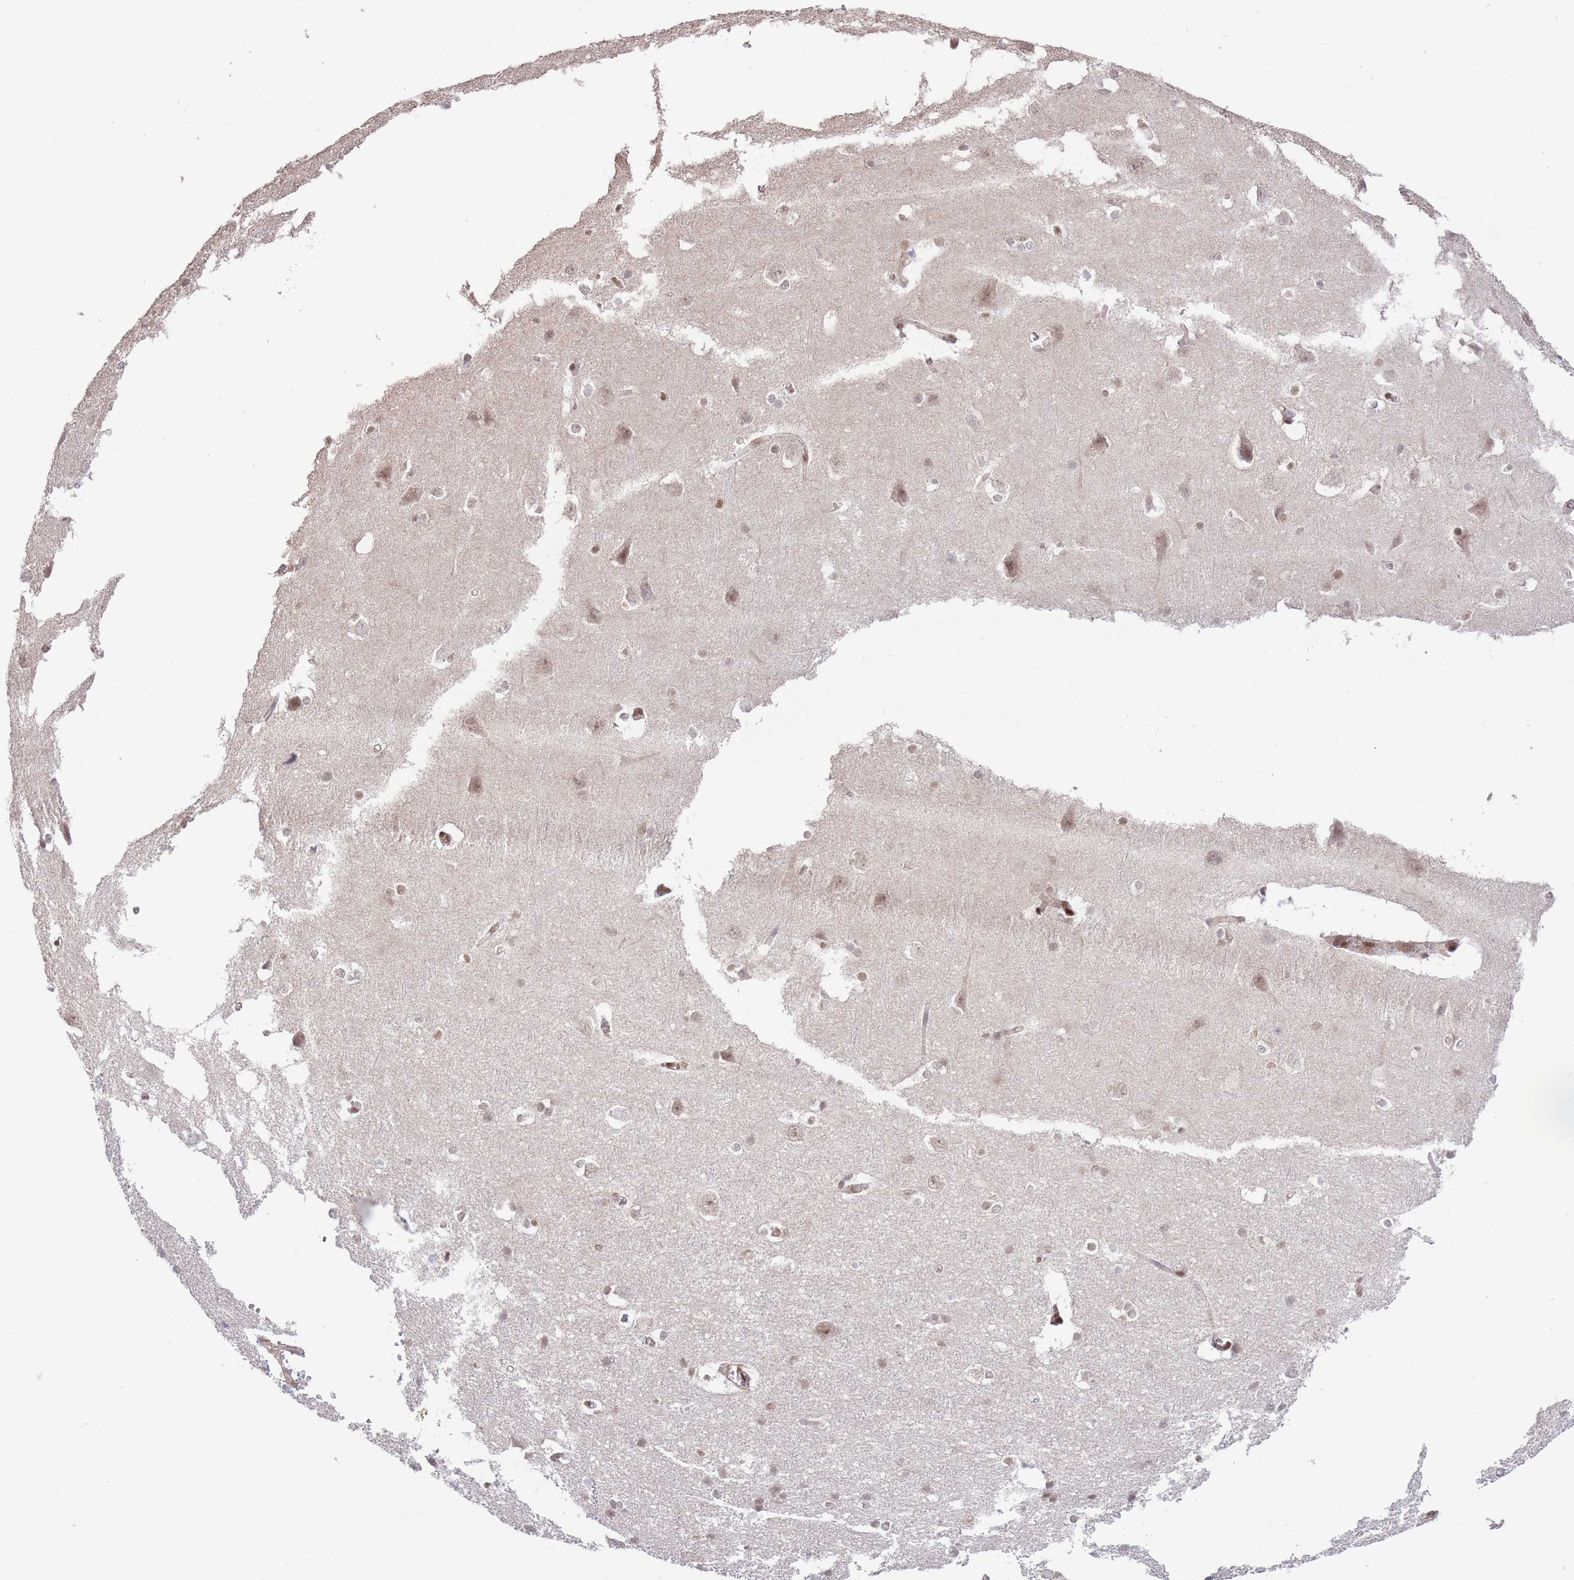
{"staining": {"intensity": "weak", "quantity": ">75%", "location": "nuclear"}, "tissue": "cerebral cortex", "cell_type": "Endothelial cells", "image_type": "normal", "snomed": [{"axis": "morphology", "description": "Normal tissue, NOS"}, {"axis": "topography", "description": "Cerebral cortex"}], "caption": "Endothelial cells demonstrate low levels of weak nuclear staining in about >75% of cells in normal cerebral cortex. (Stains: DAB in brown, nuclei in blue, Microscopy: brightfield microscopy at high magnification).", "gene": "CARD8", "patient": {"sex": "male", "age": 37}}